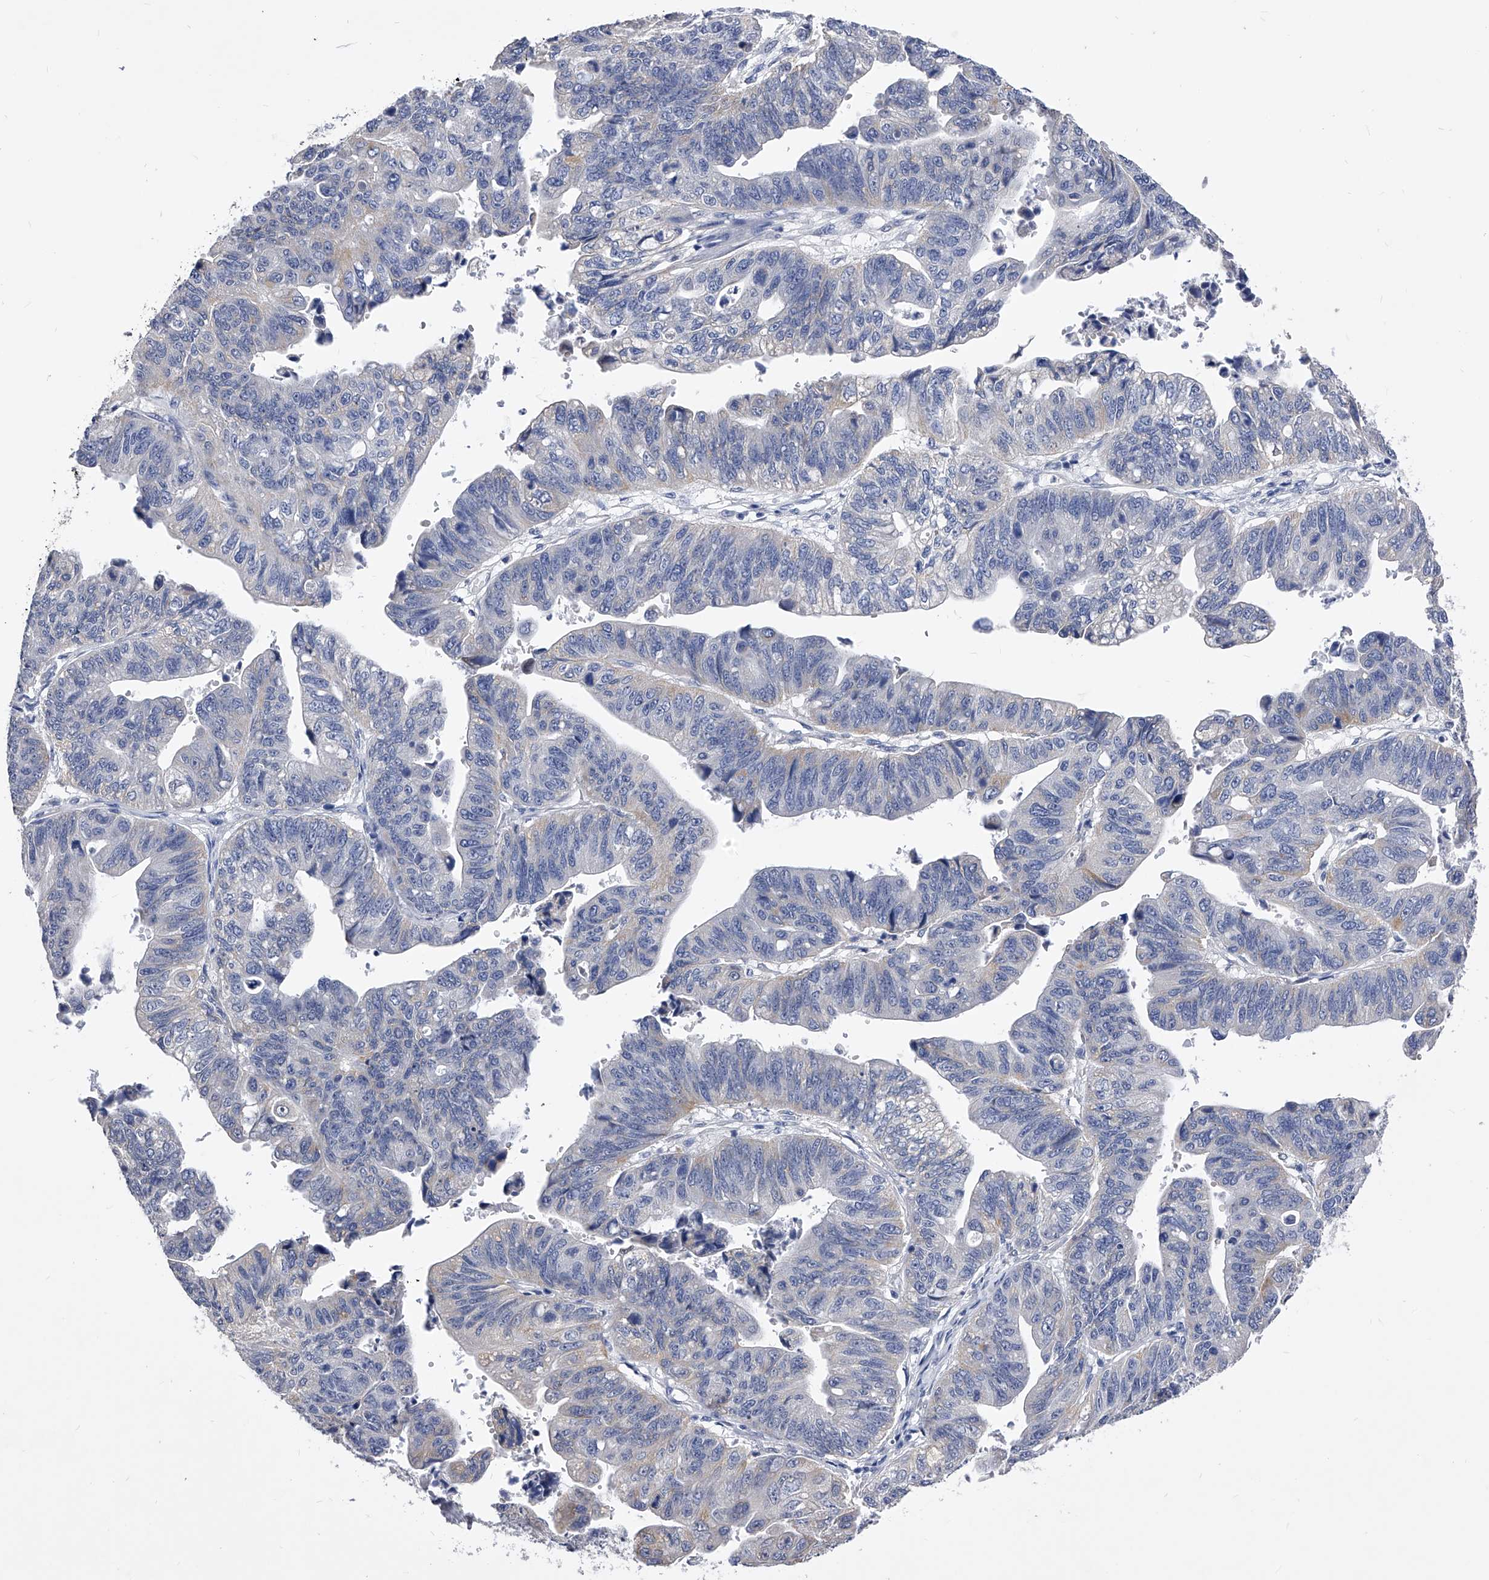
{"staining": {"intensity": "weak", "quantity": "<25%", "location": "nuclear"}, "tissue": "stomach cancer", "cell_type": "Tumor cells", "image_type": "cancer", "snomed": [{"axis": "morphology", "description": "Adenocarcinoma, NOS"}, {"axis": "topography", "description": "Stomach"}], "caption": "An image of human stomach adenocarcinoma is negative for staining in tumor cells.", "gene": "ZNF529", "patient": {"sex": "male", "age": 59}}